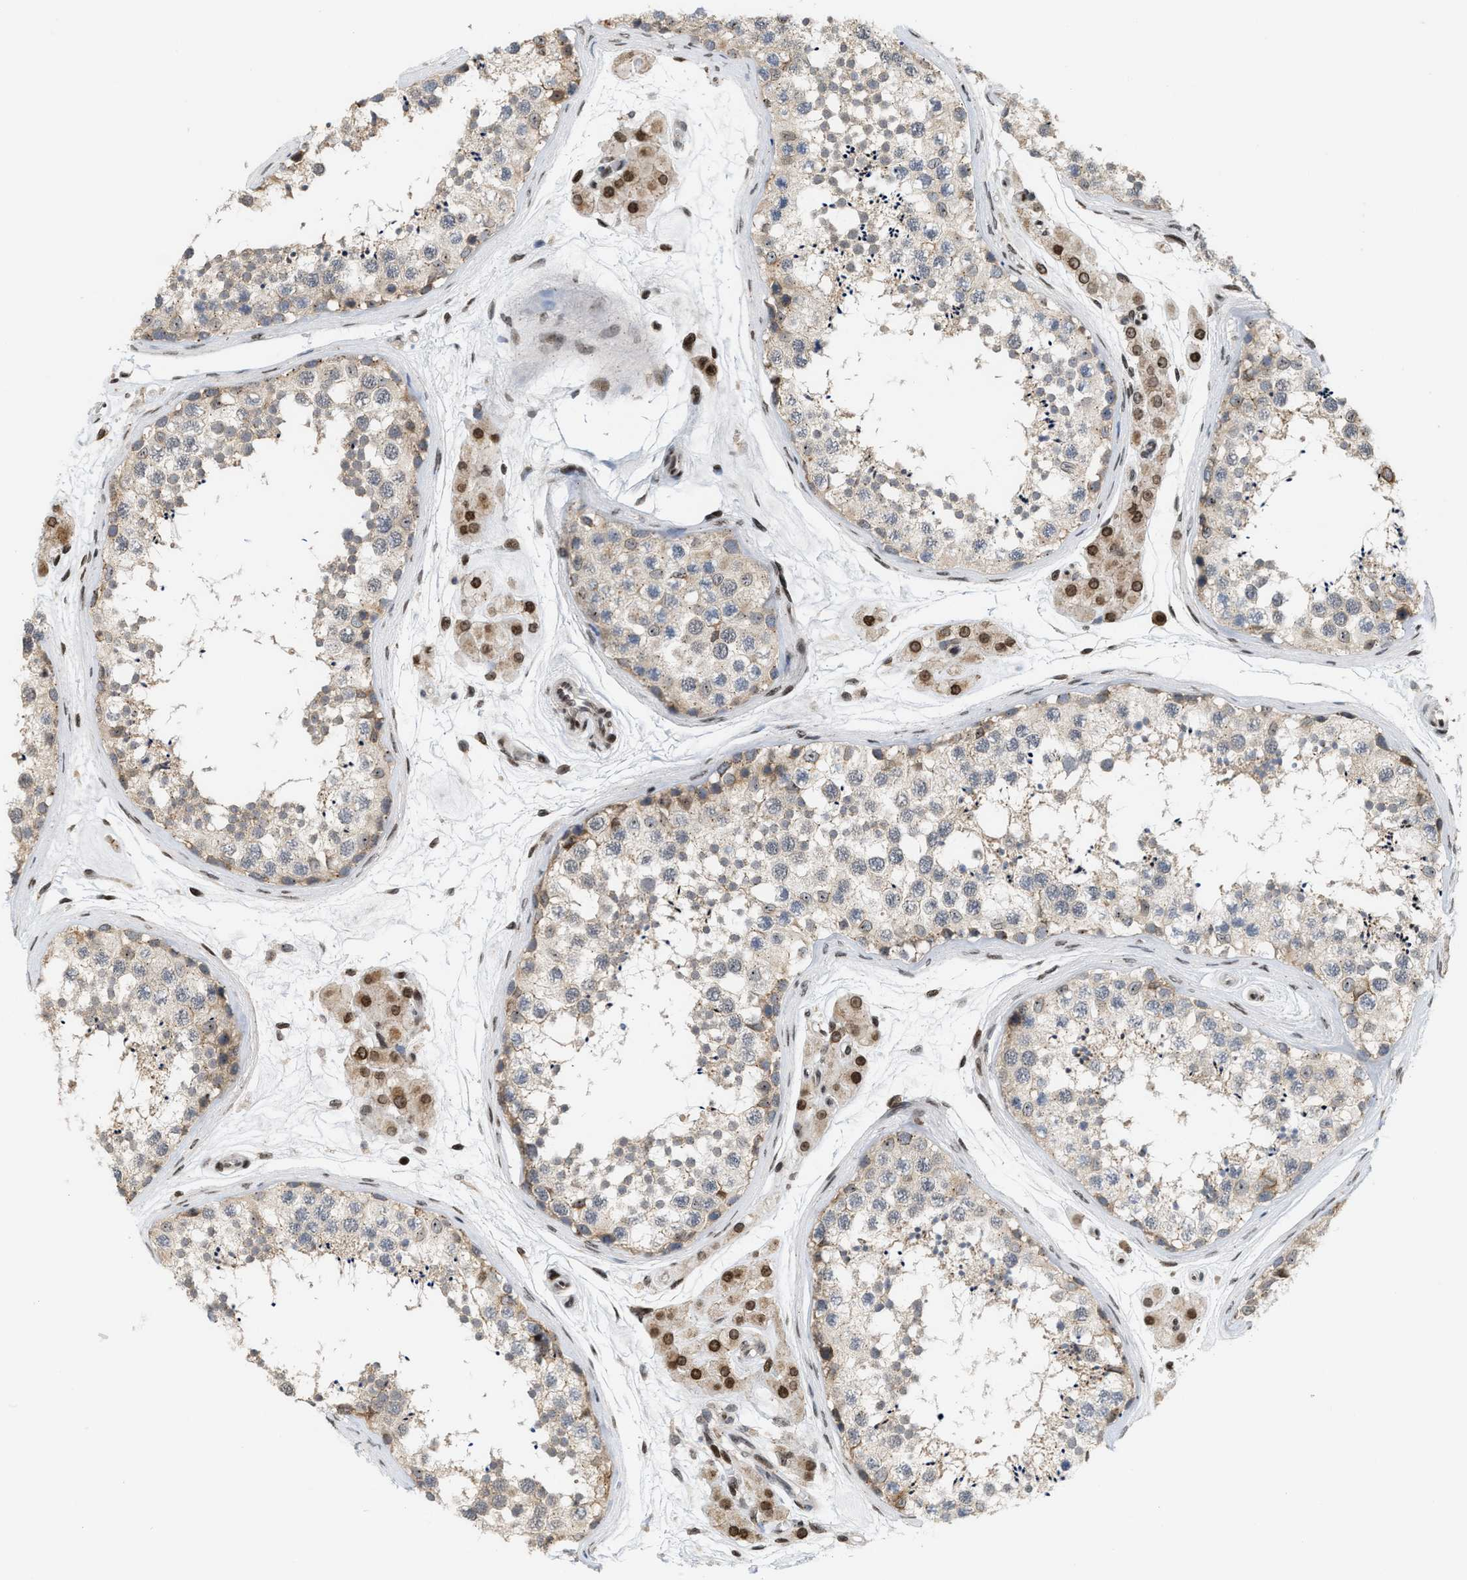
{"staining": {"intensity": "moderate", "quantity": "<25%", "location": "cytoplasmic/membranous"}, "tissue": "testis", "cell_type": "Cells in seminiferous ducts", "image_type": "normal", "snomed": [{"axis": "morphology", "description": "Normal tissue, NOS"}, {"axis": "topography", "description": "Testis"}], "caption": "Immunohistochemistry (IHC) staining of unremarkable testis, which reveals low levels of moderate cytoplasmic/membranous positivity in approximately <25% of cells in seminiferous ducts indicating moderate cytoplasmic/membranous protein staining. The staining was performed using DAB (3,3'-diaminobenzidine) (brown) for protein detection and nuclei were counterstained in hematoxylin (blue).", "gene": "PDZD2", "patient": {"sex": "male", "age": 56}}